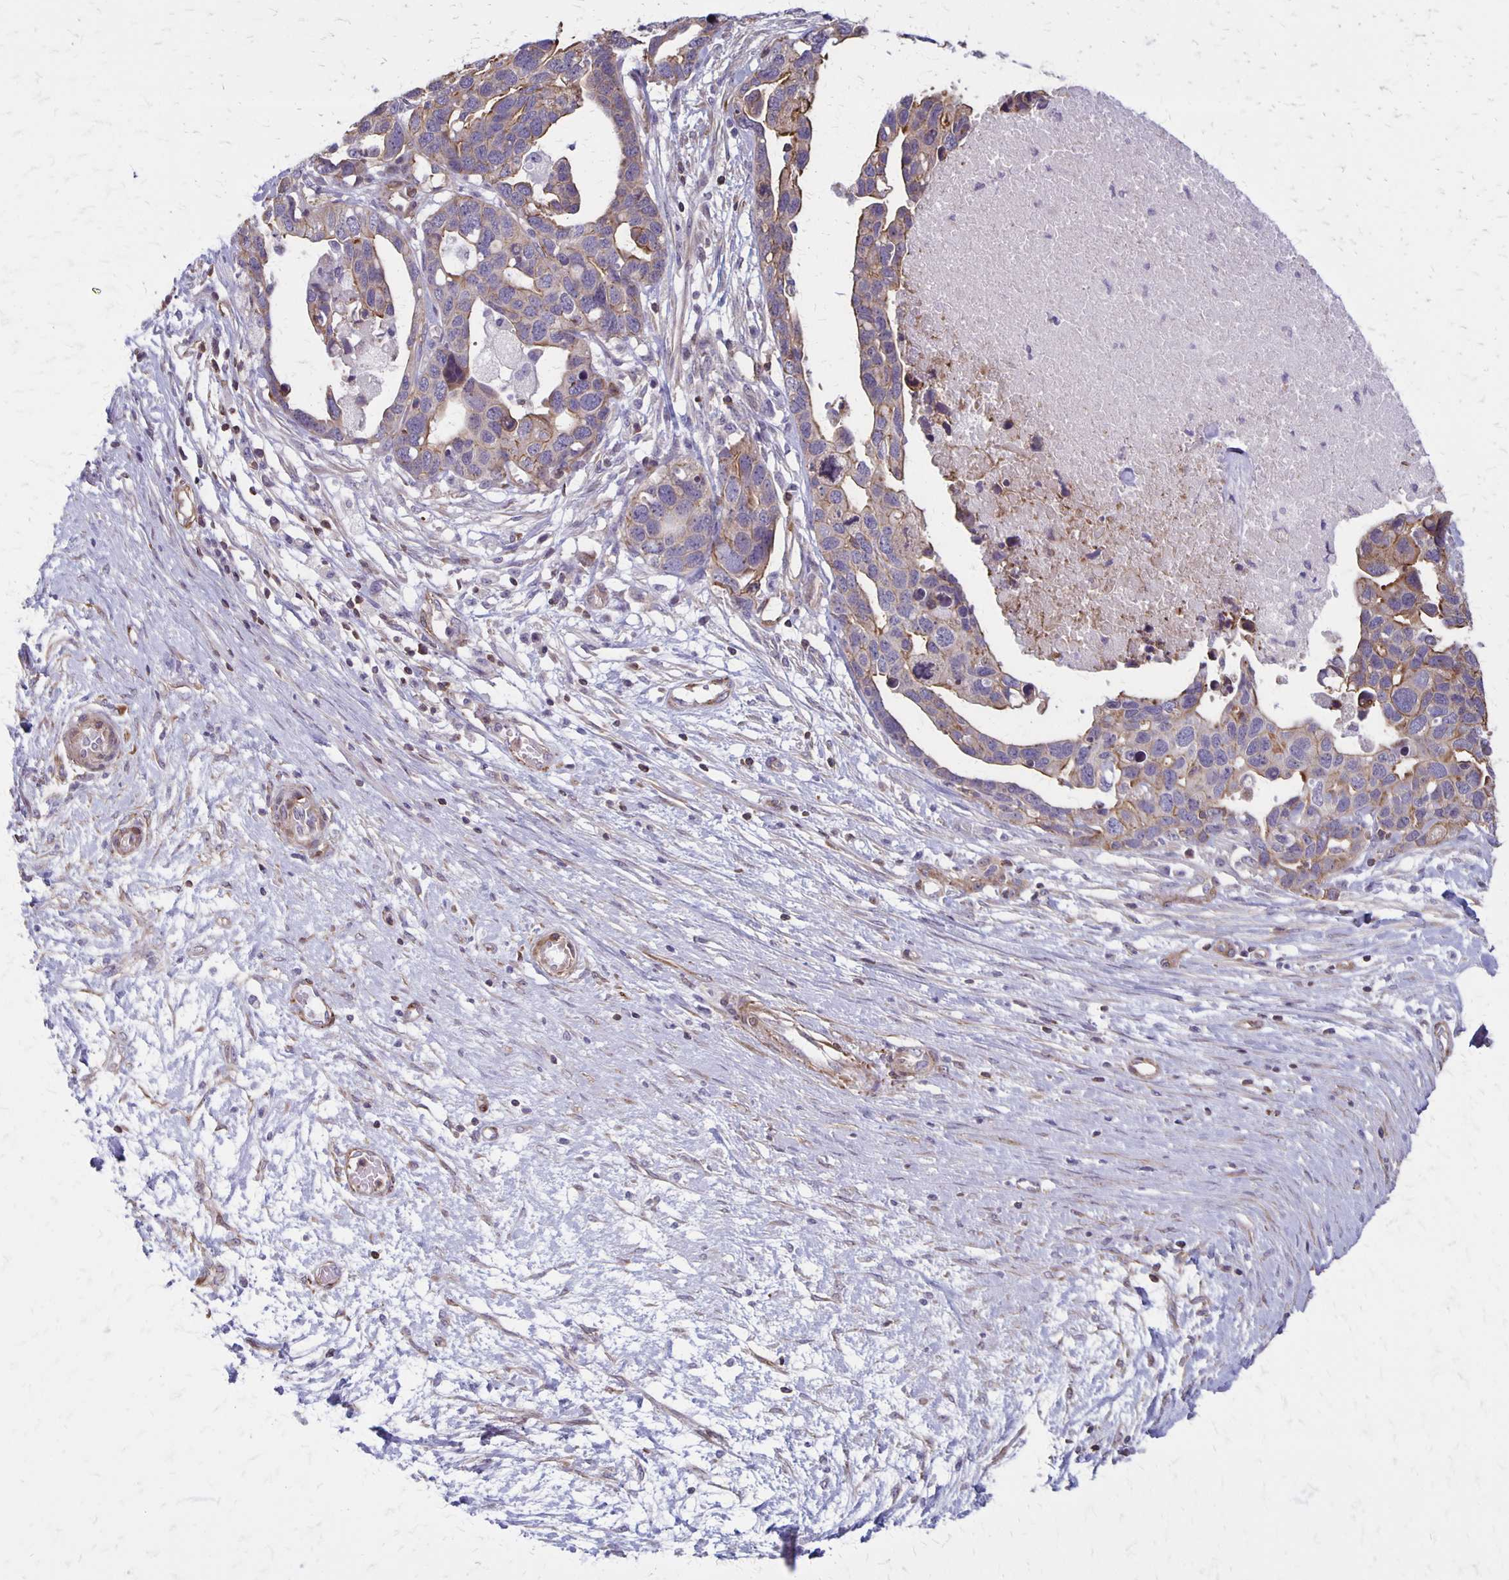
{"staining": {"intensity": "weak", "quantity": "<25%", "location": "cytoplasmic/membranous"}, "tissue": "ovarian cancer", "cell_type": "Tumor cells", "image_type": "cancer", "snomed": [{"axis": "morphology", "description": "Cystadenocarcinoma, serous, NOS"}, {"axis": "topography", "description": "Ovary"}], "caption": "DAB immunohistochemical staining of human serous cystadenocarcinoma (ovarian) displays no significant expression in tumor cells. (DAB IHC with hematoxylin counter stain).", "gene": "SEPTIN5", "patient": {"sex": "female", "age": 54}}